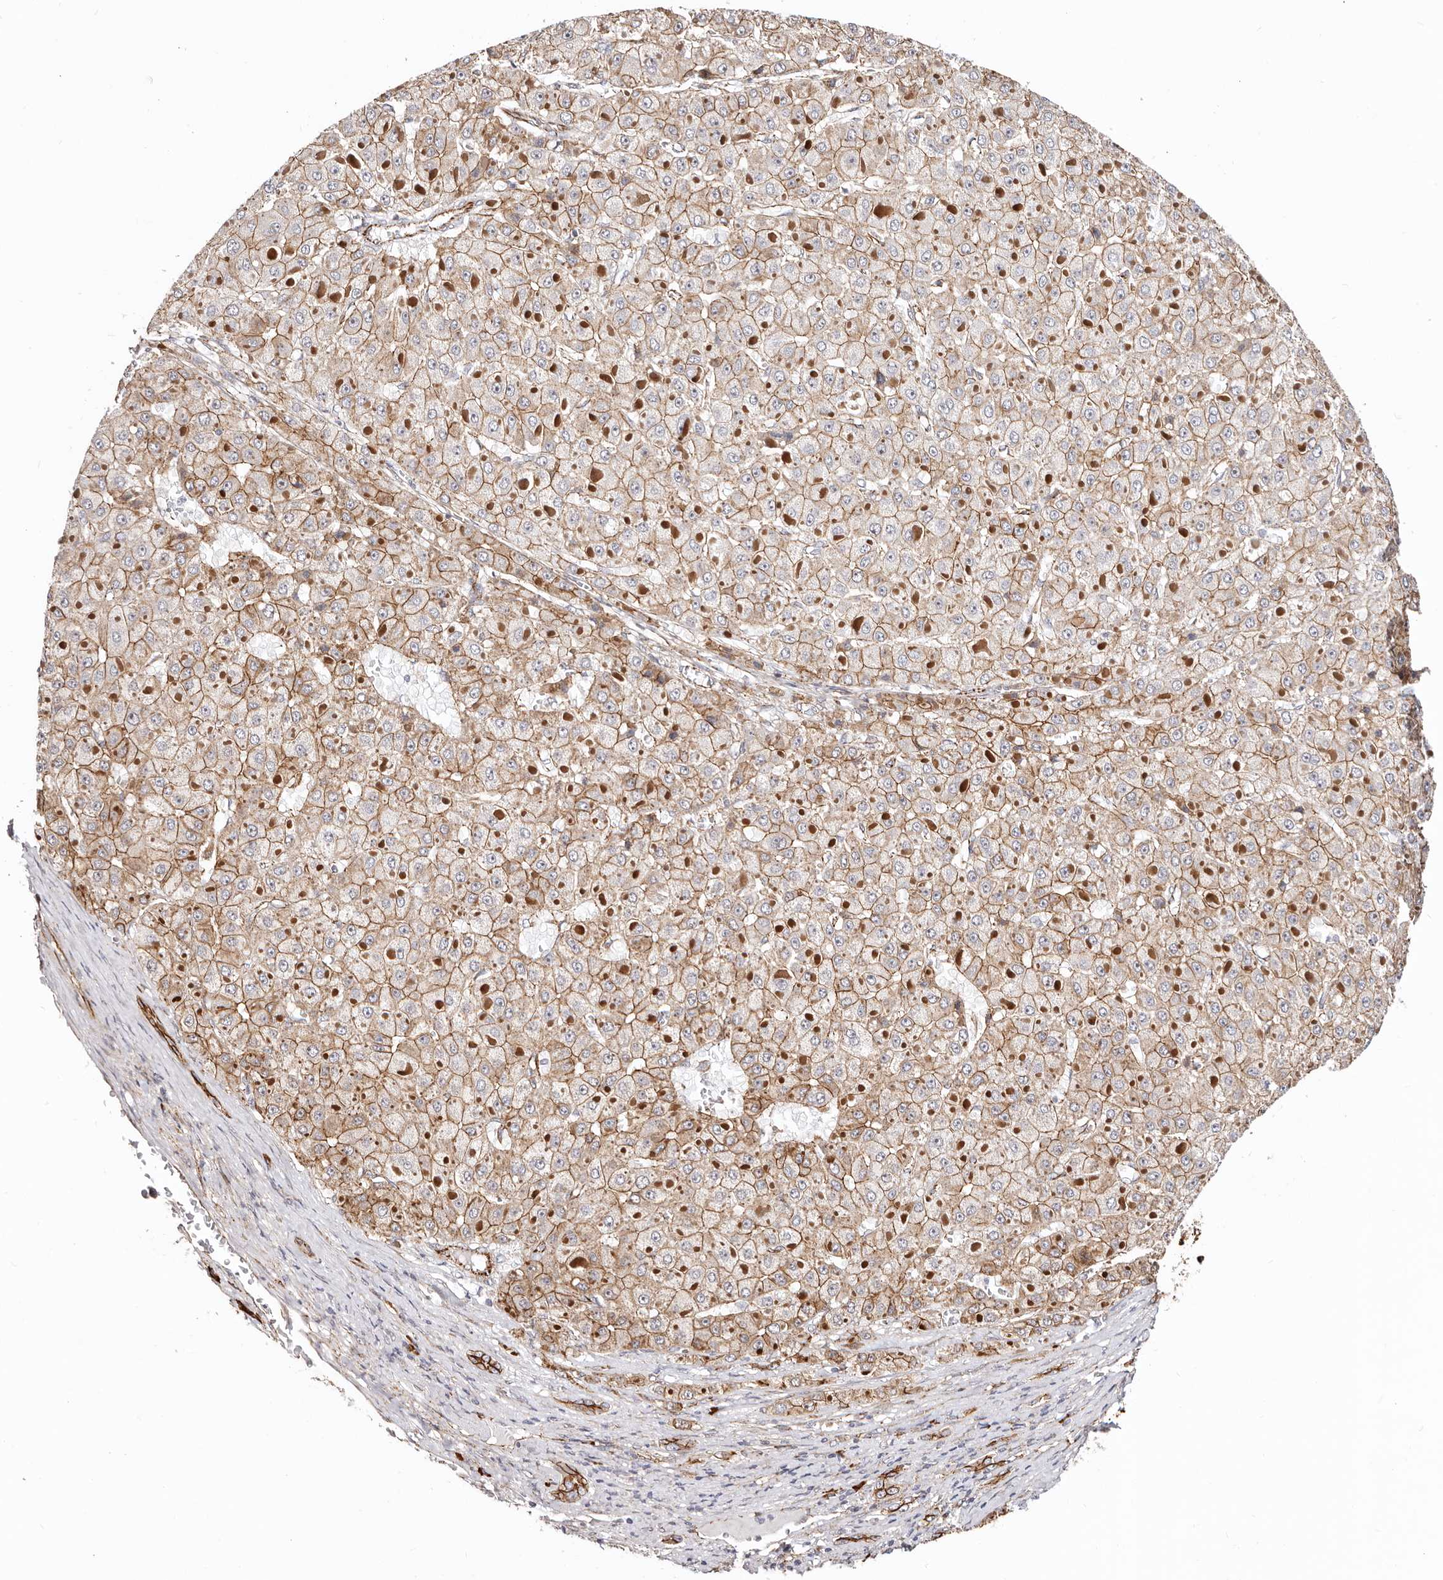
{"staining": {"intensity": "strong", "quantity": ">75%", "location": "cytoplasmic/membranous"}, "tissue": "liver cancer", "cell_type": "Tumor cells", "image_type": "cancer", "snomed": [{"axis": "morphology", "description": "Carcinoma, Hepatocellular, NOS"}, {"axis": "topography", "description": "Liver"}], "caption": "This image exhibits immunohistochemistry staining of hepatocellular carcinoma (liver), with high strong cytoplasmic/membranous staining in about >75% of tumor cells.", "gene": "CTNNB1", "patient": {"sex": "female", "age": 73}}